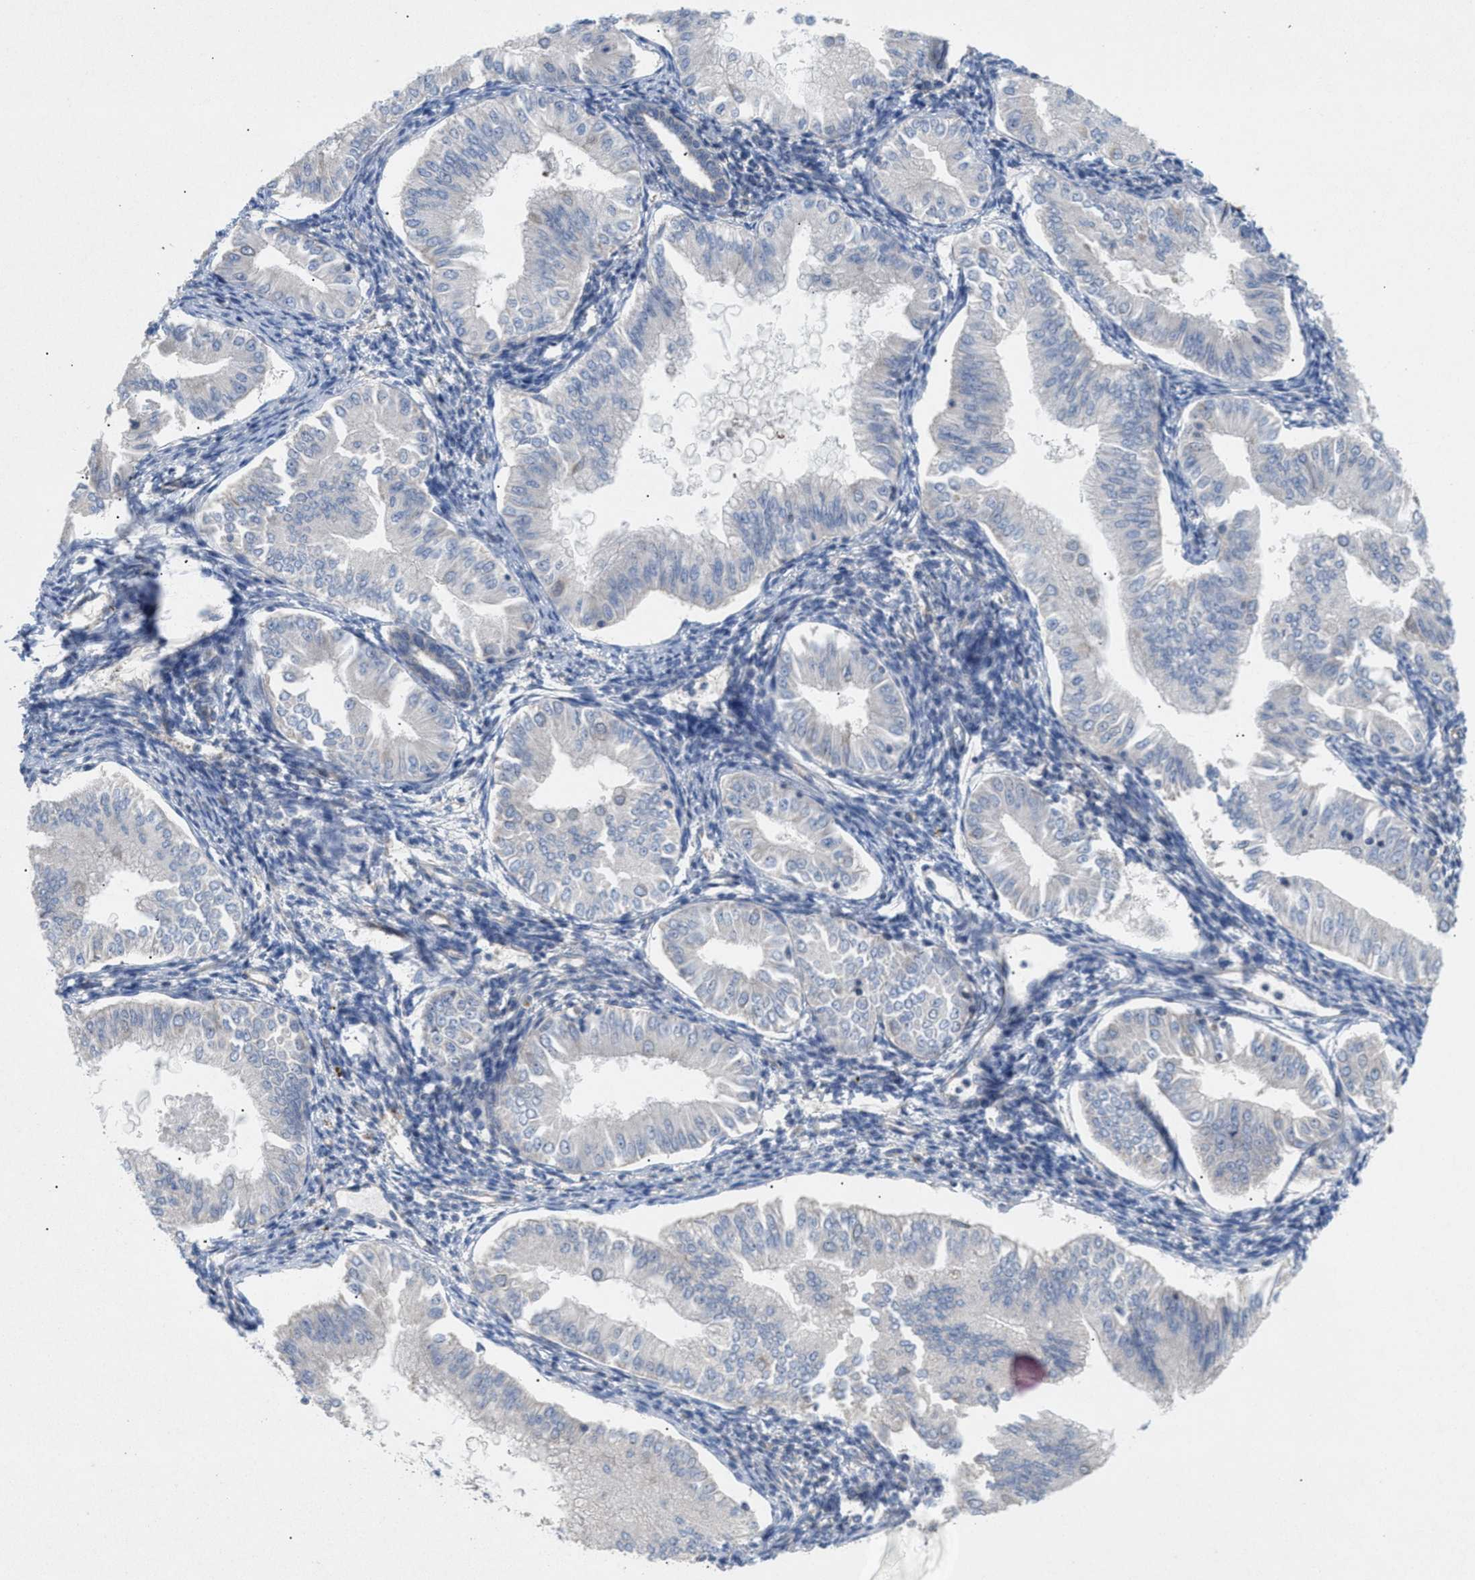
{"staining": {"intensity": "negative", "quantity": "none", "location": "none"}, "tissue": "endometrial cancer", "cell_type": "Tumor cells", "image_type": "cancer", "snomed": [{"axis": "morphology", "description": "Normal tissue, NOS"}, {"axis": "morphology", "description": "Adenocarcinoma, NOS"}, {"axis": "topography", "description": "Endometrium"}], "caption": "DAB immunohistochemical staining of adenocarcinoma (endometrial) shows no significant positivity in tumor cells.", "gene": "UBAP2", "patient": {"sex": "female", "age": 53}}